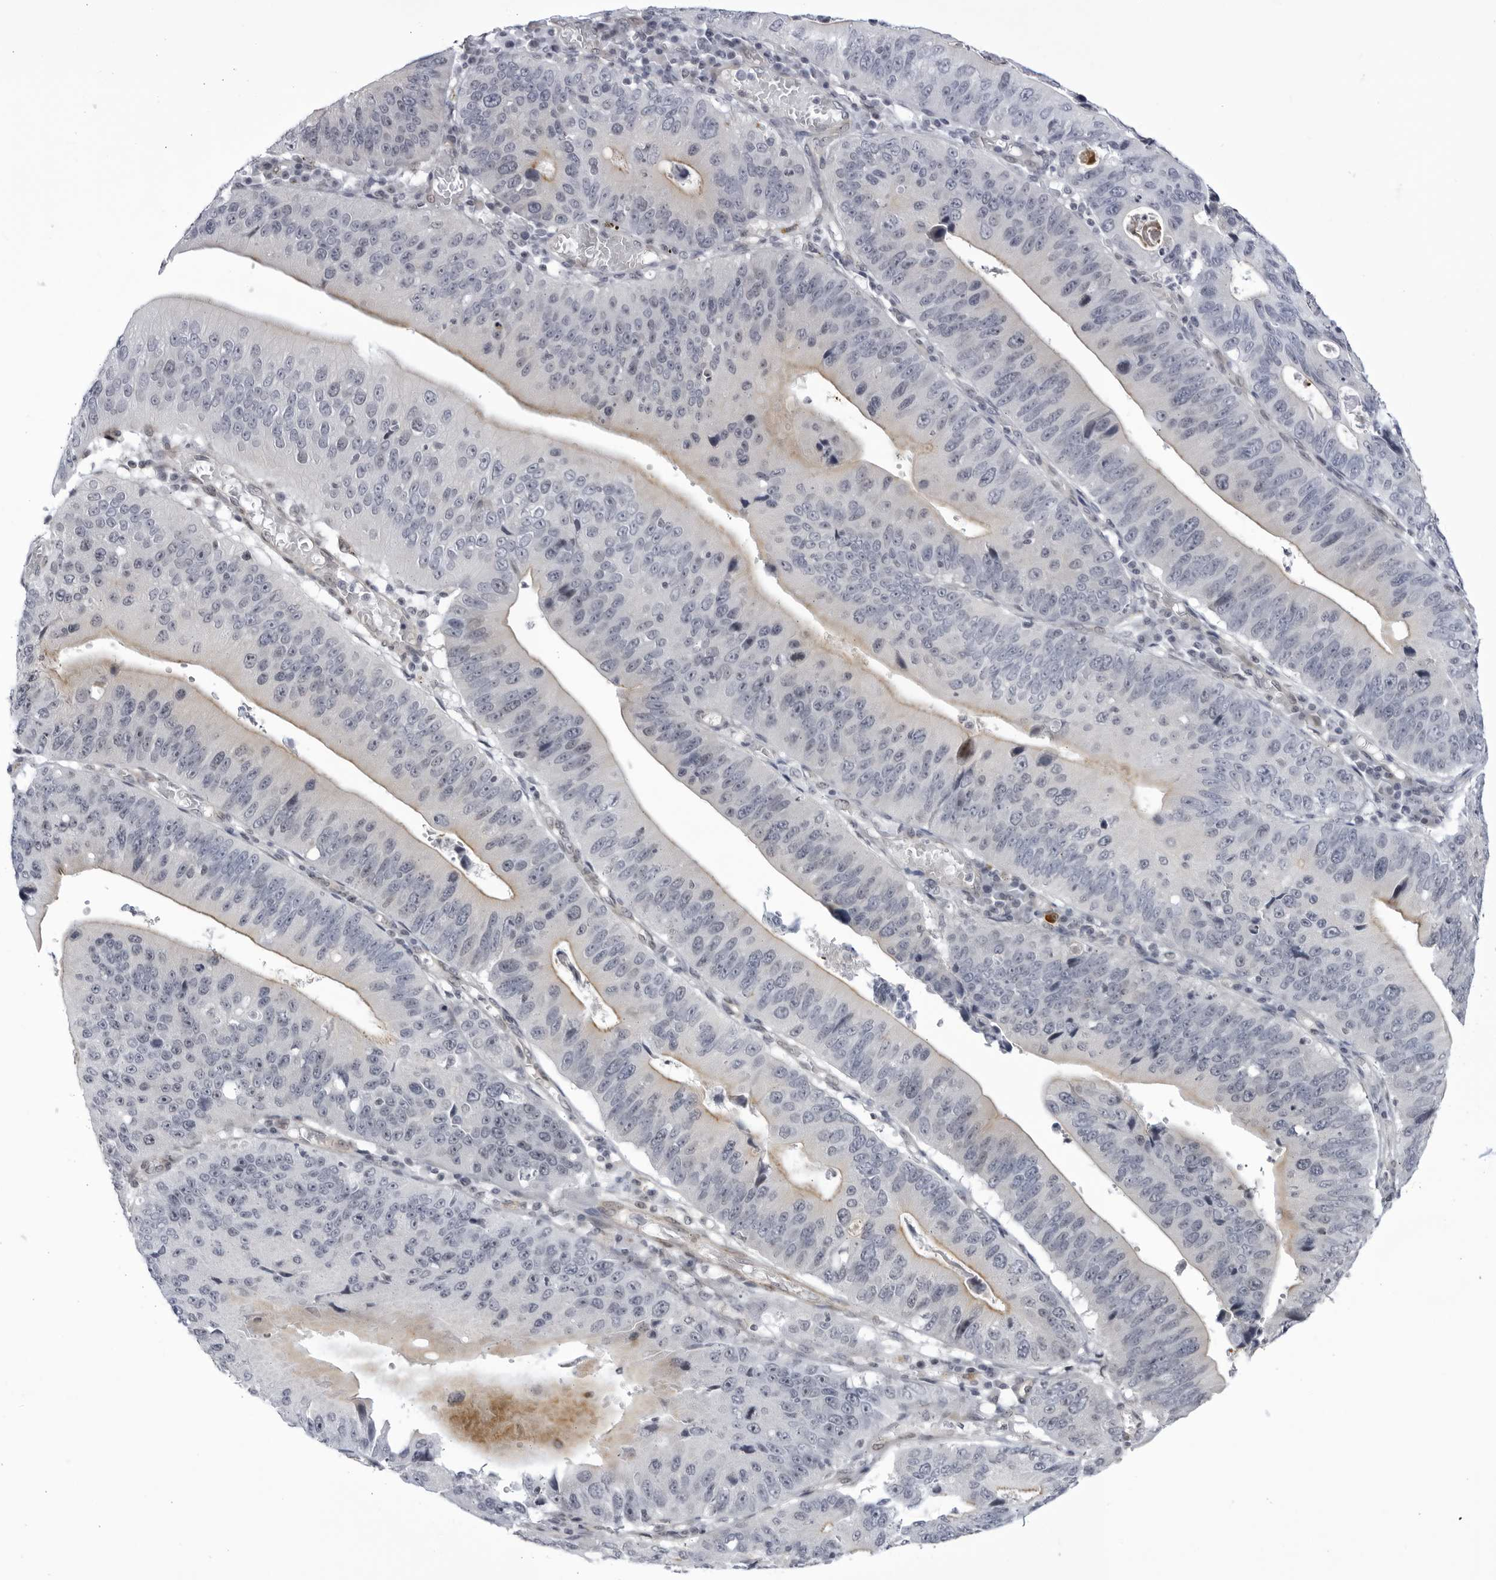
{"staining": {"intensity": "weak", "quantity": "<25%", "location": "cytoplasmic/membranous"}, "tissue": "stomach cancer", "cell_type": "Tumor cells", "image_type": "cancer", "snomed": [{"axis": "morphology", "description": "Adenocarcinoma, NOS"}, {"axis": "topography", "description": "Stomach"}], "caption": "Tumor cells show no significant protein staining in stomach cancer (adenocarcinoma).", "gene": "CNBD1", "patient": {"sex": "male", "age": 59}}